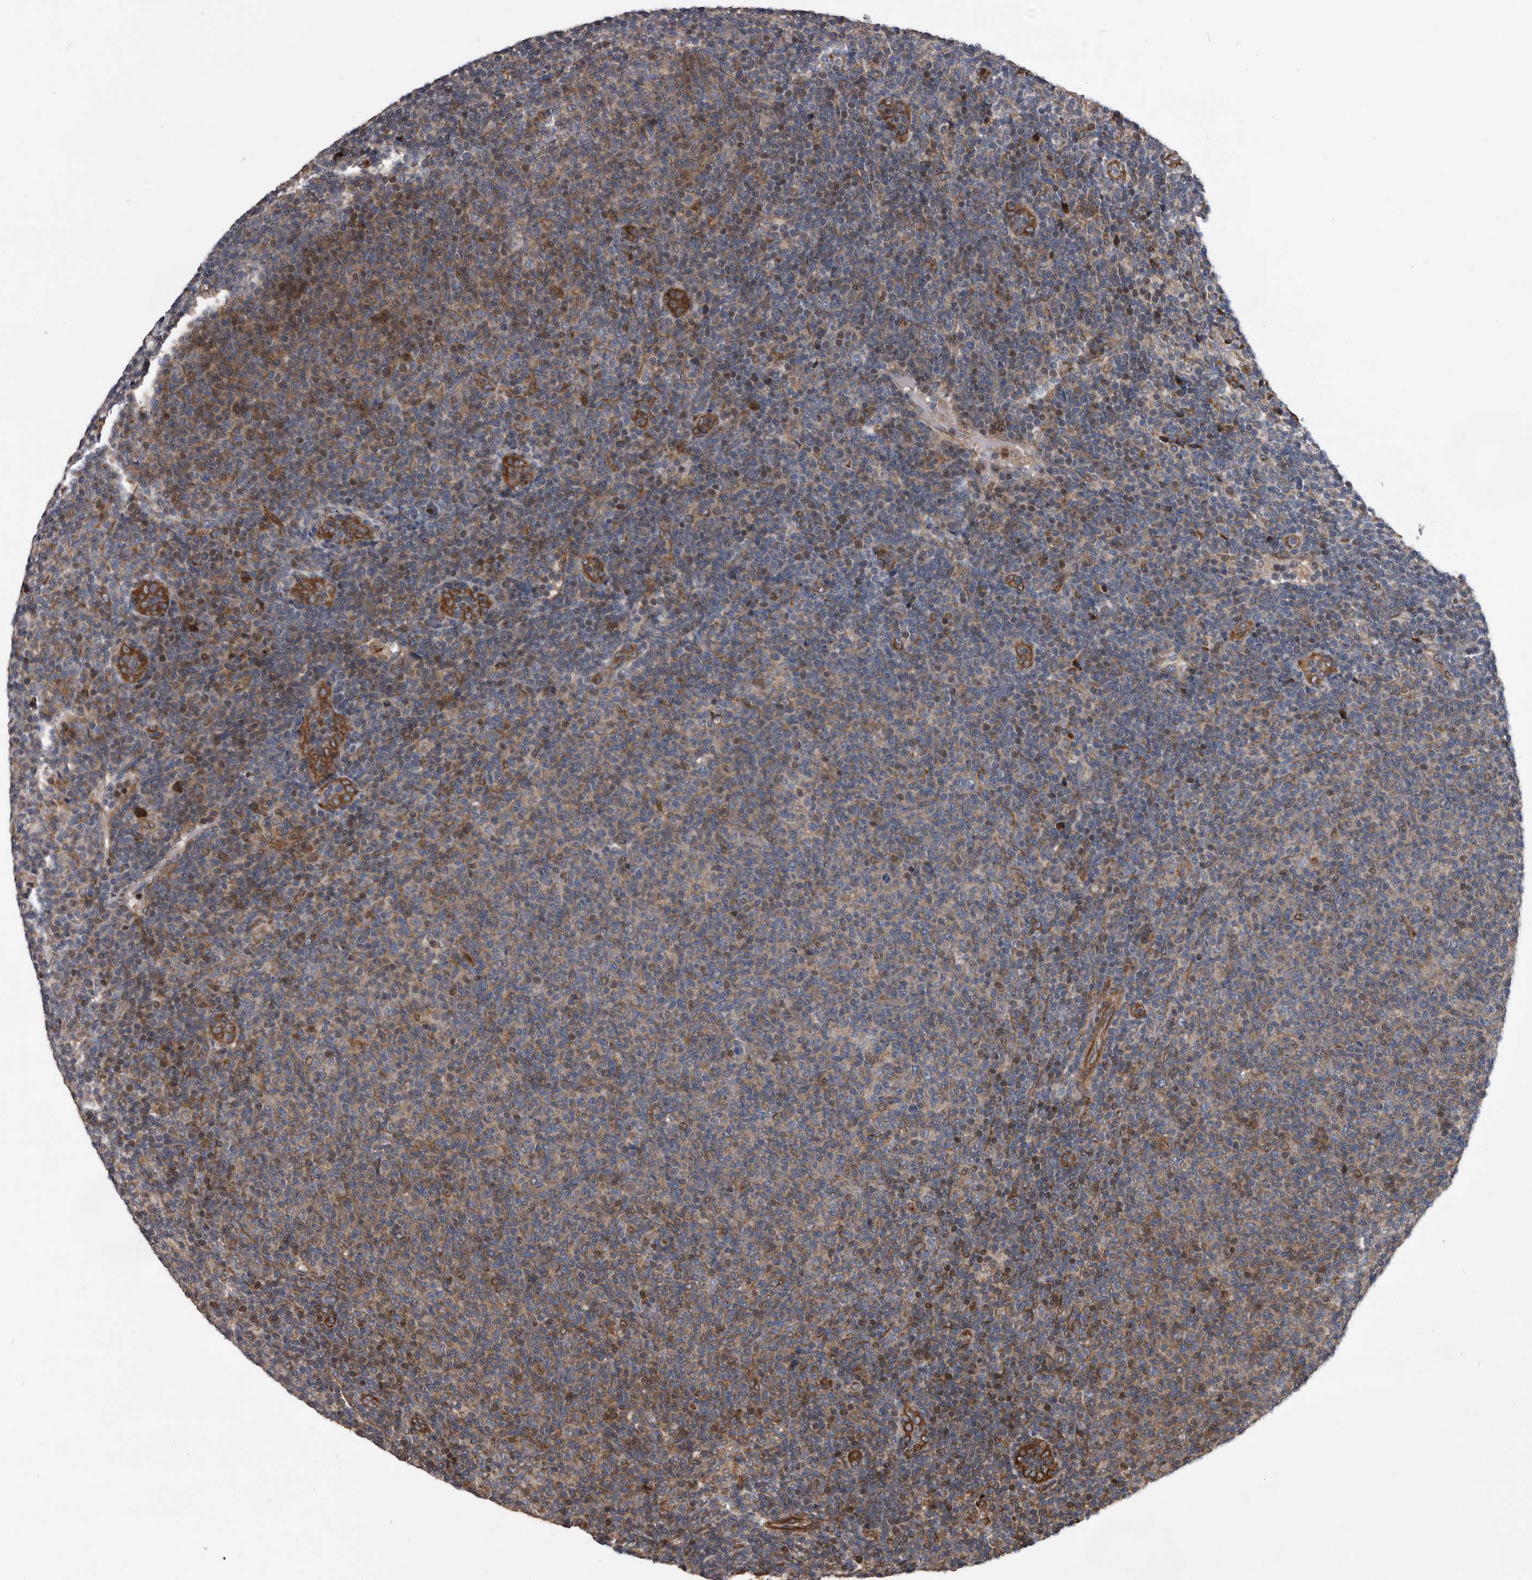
{"staining": {"intensity": "moderate", "quantity": "<25%", "location": "cytoplasmic/membranous"}, "tissue": "lymphoma", "cell_type": "Tumor cells", "image_type": "cancer", "snomed": [{"axis": "morphology", "description": "Malignant lymphoma, non-Hodgkin's type, Low grade"}, {"axis": "topography", "description": "Lymph node"}], "caption": "Brown immunohistochemical staining in malignant lymphoma, non-Hodgkin's type (low-grade) demonstrates moderate cytoplasmic/membranous positivity in about <25% of tumor cells.", "gene": "SERINC2", "patient": {"sex": "male", "age": 66}}